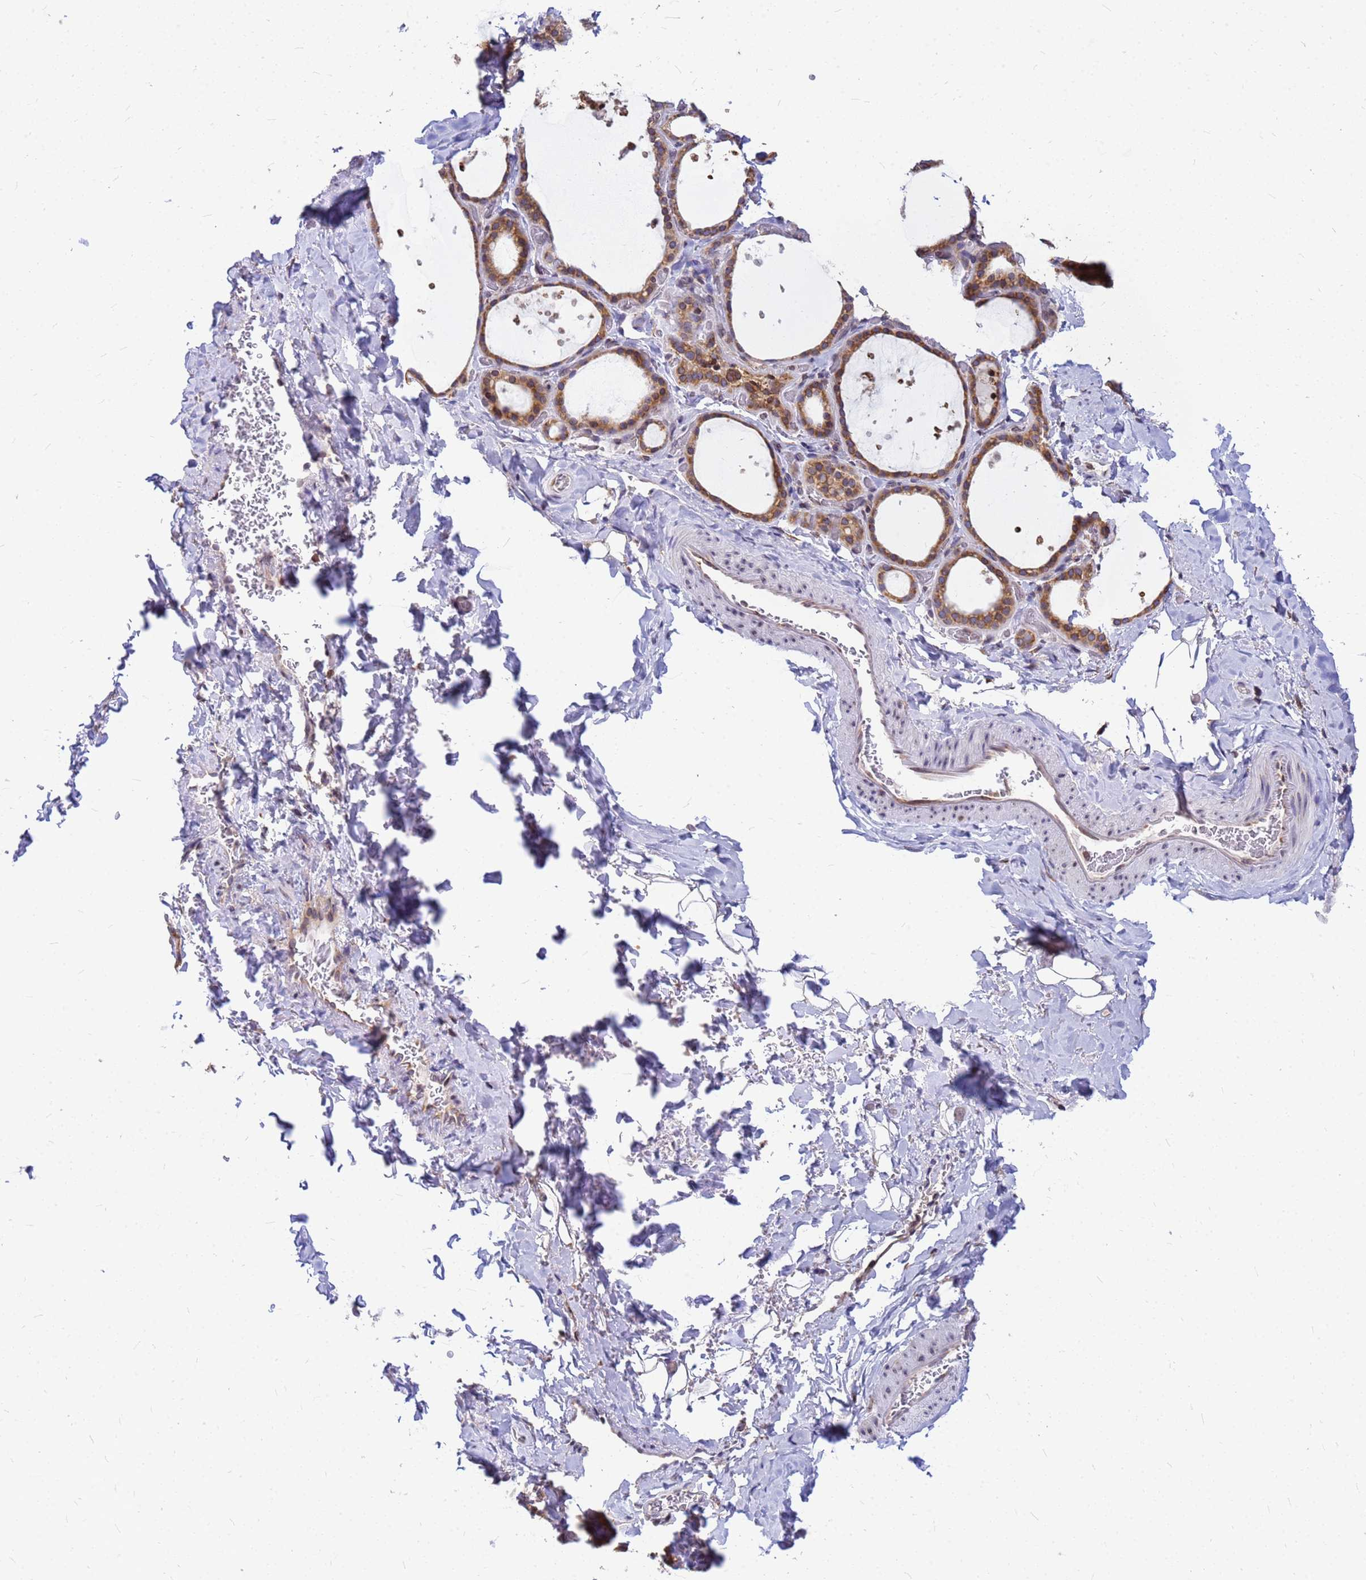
{"staining": {"intensity": "moderate", "quantity": ">75%", "location": "cytoplasmic/membranous"}, "tissue": "thyroid gland", "cell_type": "Glandular cells", "image_type": "normal", "snomed": [{"axis": "morphology", "description": "Normal tissue, NOS"}, {"axis": "topography", "description": "Thyroid gland"}], "caption": "A micrograph showing moderate cytoplasmic/membranous expression in approximately >75% of glandular cells in unremarkable thyroid gland, as visualized by brown immunohistochemical staining.", "gene": "SSR4", "patient": {"sex": "female", "age": 44}}